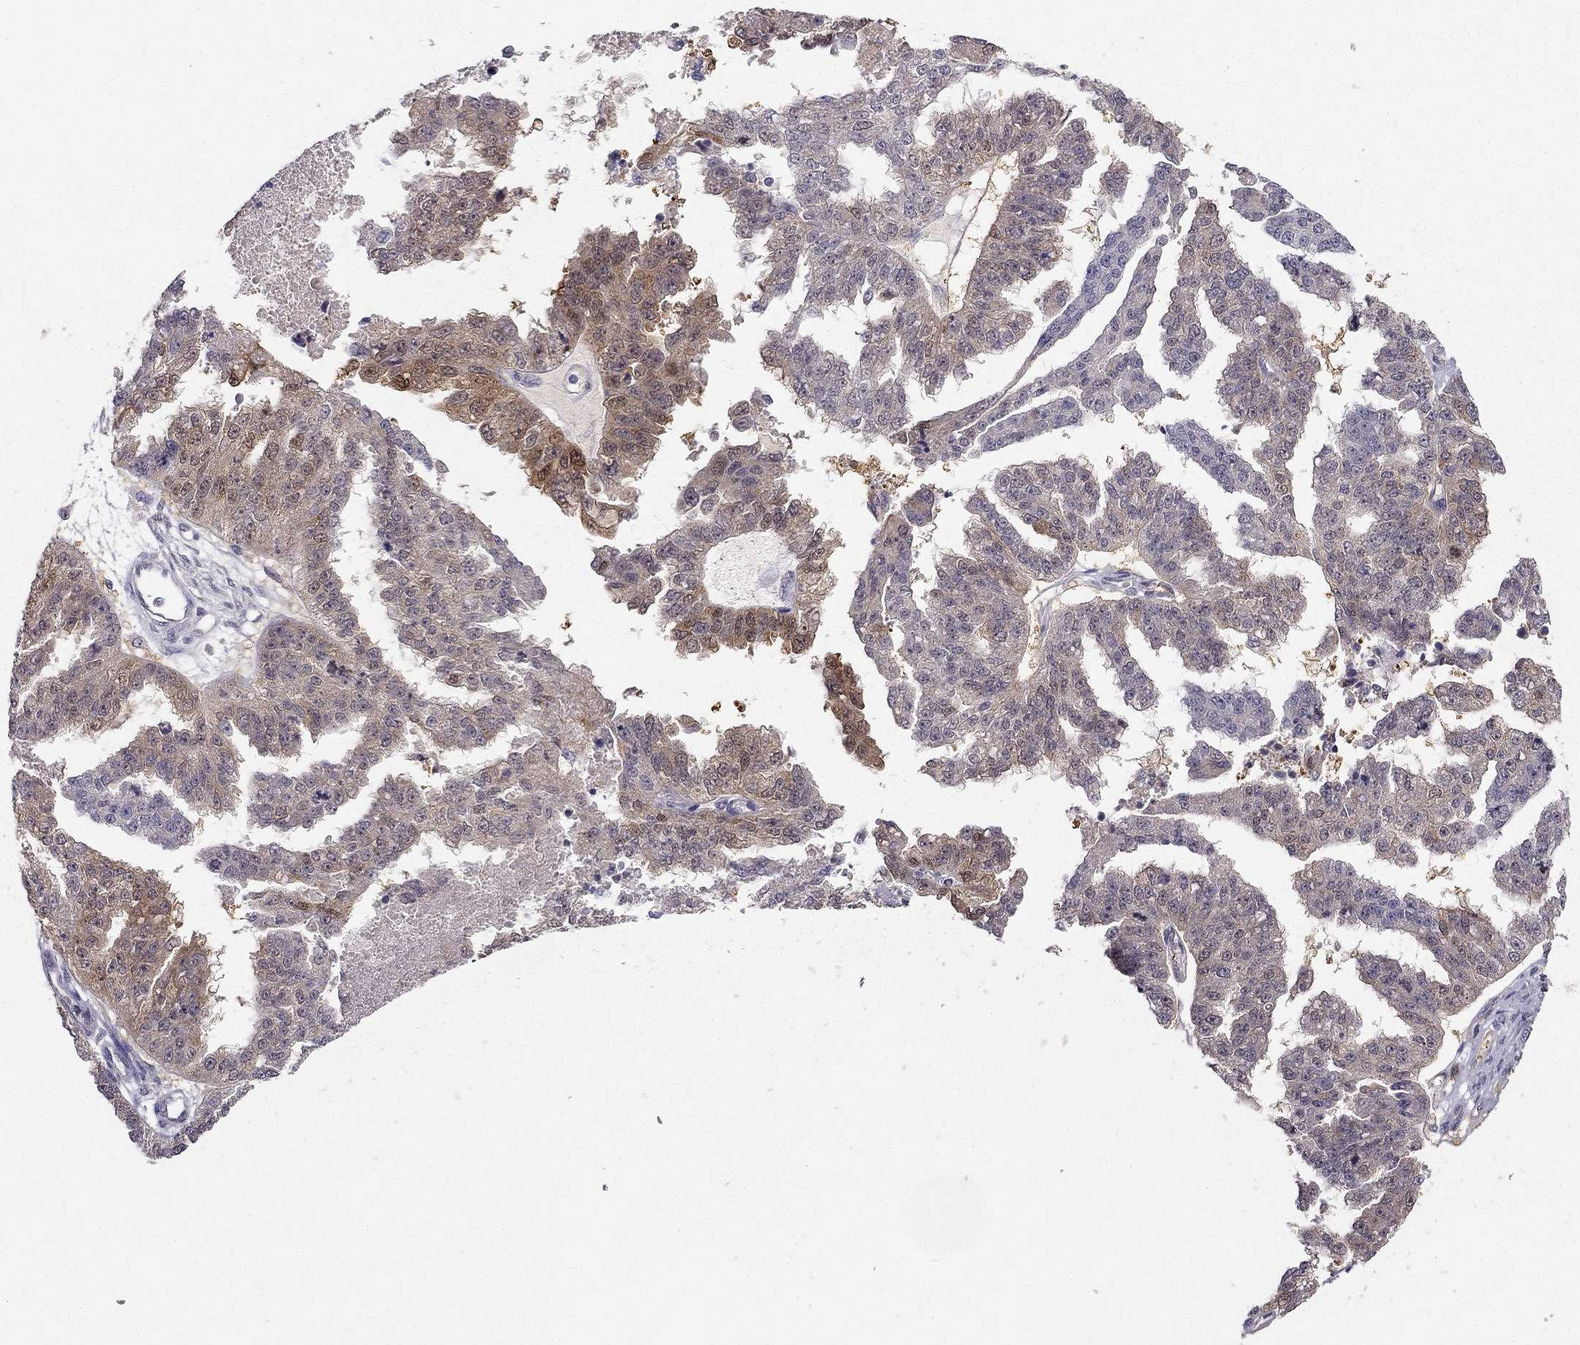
{"staining": {"intensity": "moderate", "quantity": "<25%", "location": "cytoplasmic/membranous,nuclear"}, "tissue": "ovarian cancer", "cell_type": "Tumor cells", "image_type": "cancer", "snomed": [{"axis": "morphology", "description": "Cystadenocarcinoma, serous, NOS"}, {"axis": "topography", "description": "Ovary"}], "caption": "Tumor cells exhibit moderate cytoplasmic/membranous and nuclear staining in approximately <25% of cells in ovarian cancer (serous cystadenocarcinoma).", "gene": "NQO1", "patient": {"sex": "female", "age": 58}}